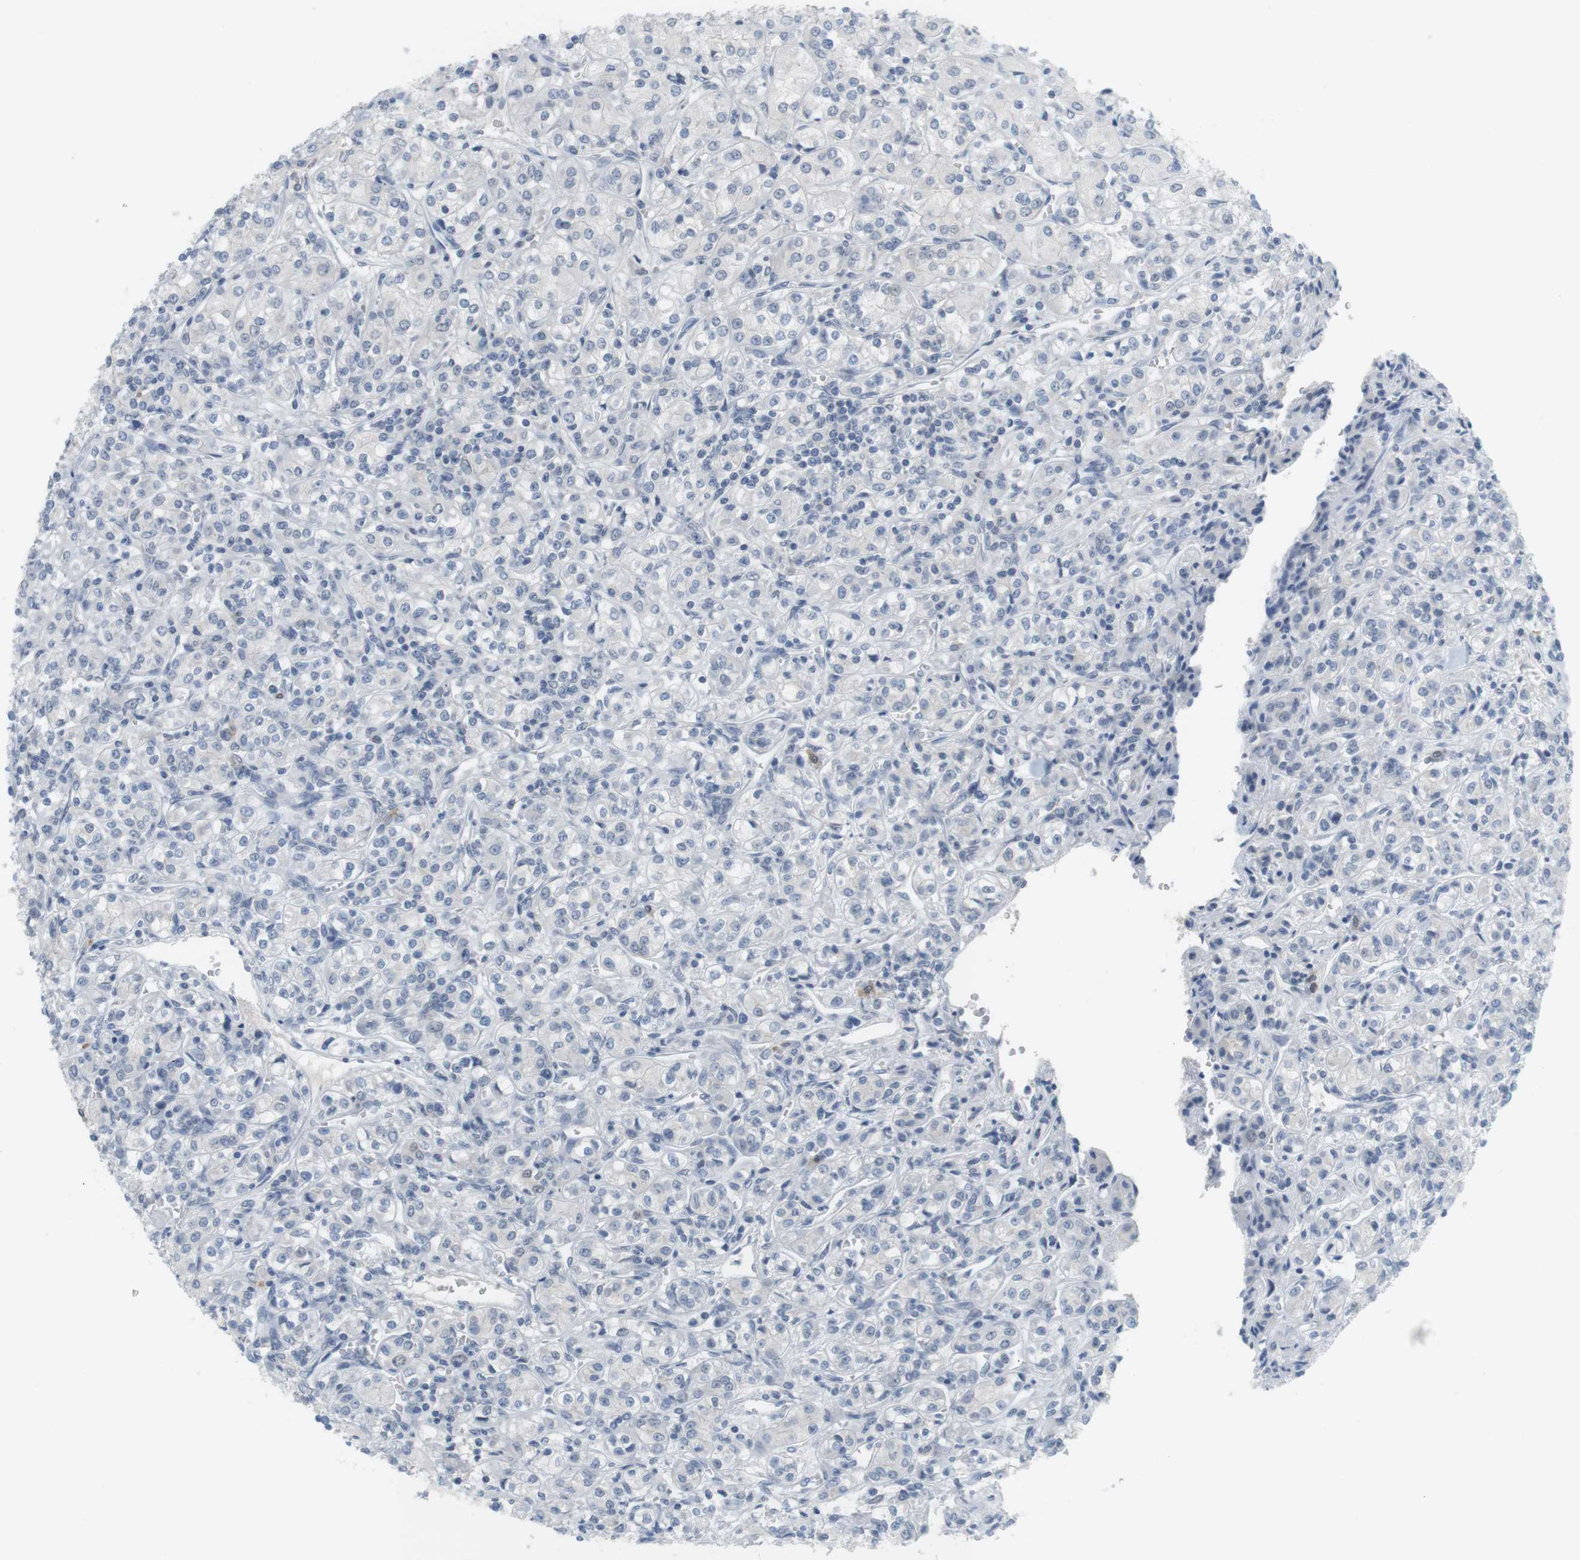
{"staining": {"intensity": "negative", "quantity": "none", "location": "none"}, "tissue": "renal cancer", "cell_type": "Tumor cells", "image_type": "cancer", "snomed": [{"axis": "morphology", "description": "Adenocarcinoma, NOS"}, {"axis": "topography", "description": "Kidney"}], "caption": "An immunohistochemistry (IHC) histopathology image of renal cancer (adenocarcinoma) is shown. There is no staining in tumor cells of renal cancer (adenocarcinoma). (DAB immunohistochemistry (IHC) visualized using brightfield microscopy, high magnification).", "gene": "CREB3L2", "patient": {"sex": "male", "age": 77}}